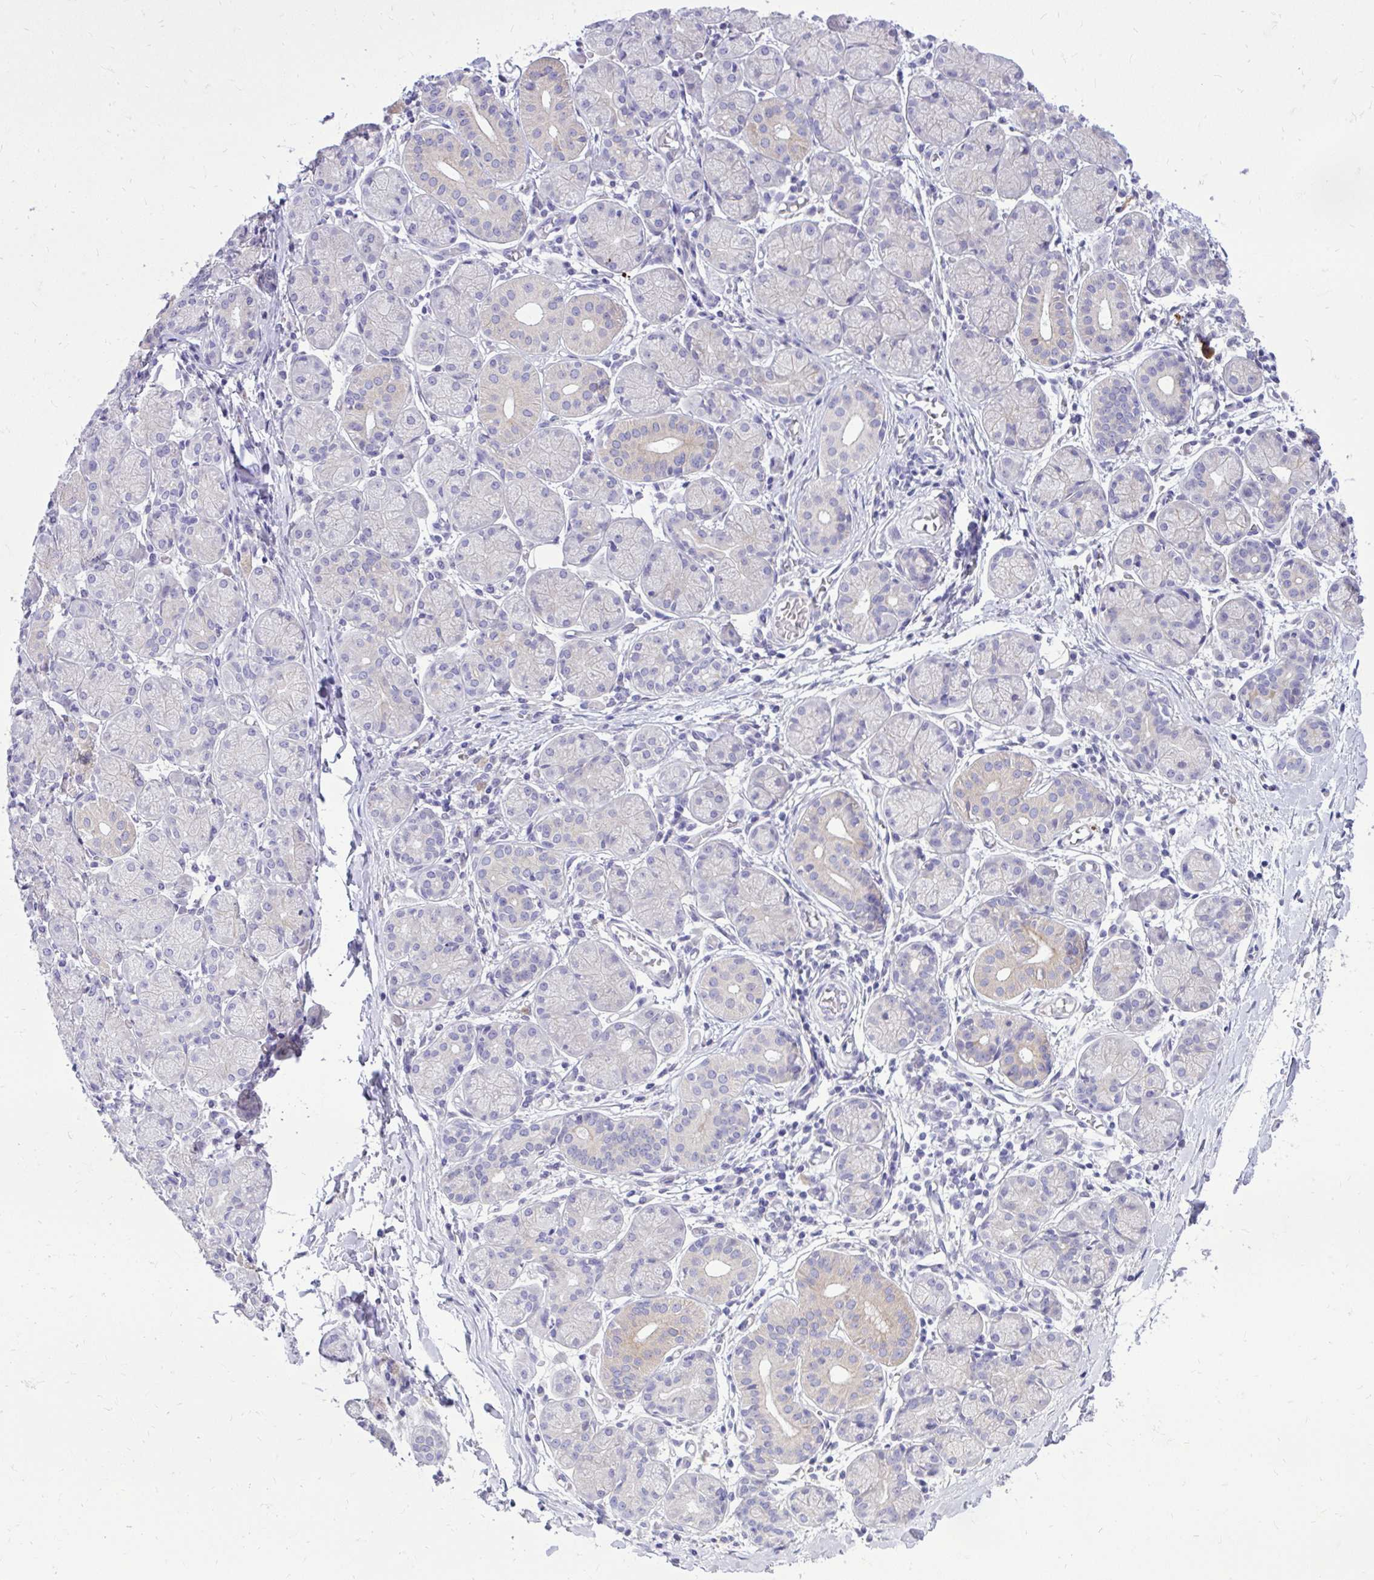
{"staining": {"intensity": "negative", "quantity": "none", "location": "none"}, "tissue": "salivary gland", "cell_type": "Glandular cells", "image_type": "normal", "snomed": [{"axis": "morphology", "description": "Normal tissue, NOS"}, {"axis": "topography", "description": "Salivary gland"}], "caption": "Immunohistochemical staining of normal human salivary gland displays no significant staining in glandular cells. Brightfield microscopy of immunohistochemistry (IHC) stained with DAB (3,3'-diaminobenzidine) (brown) and hematoxylin (blue), captured at high magnification.", "gene": "NNMT", "patient": {"sex": "female", "age": 24}}